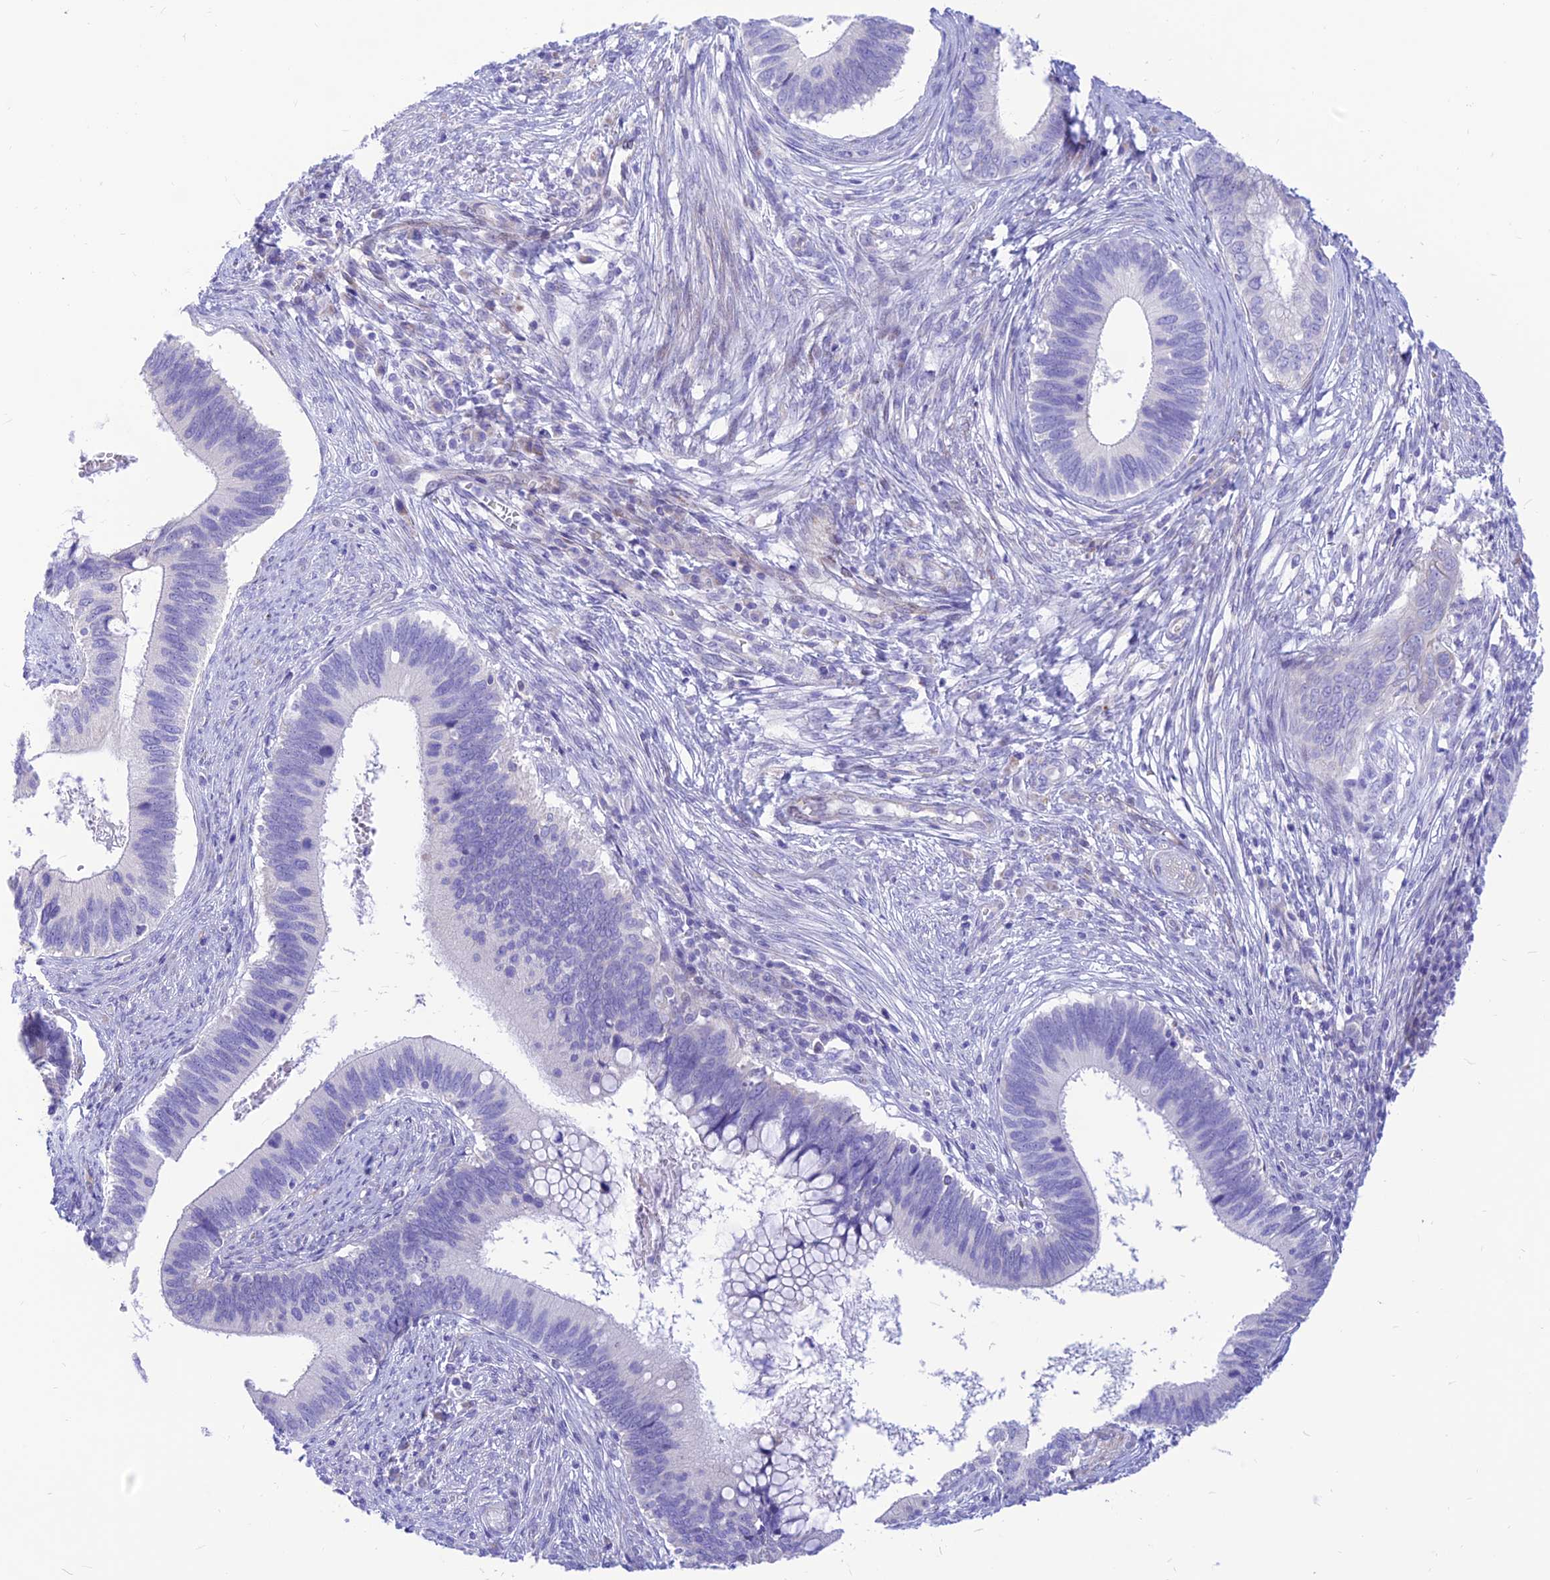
{"staining": {"intensity": "negative", "quantity": "none", "location": "none"}, "tissue": "cervical cancer", "cell_type": "Tumor cells", "image_type": "cancer", "snomed": [{"axis": "morphology", "description": "Adenocarcinoma, NOS"}, {"axis": "topography", "description": "Cervix"}], "caption": "There is no significant positivity in tumor cells of adenocarcinoma (cervical).", "gene": "FAM186B", "patient": {"sex": "female", "age": 42}}